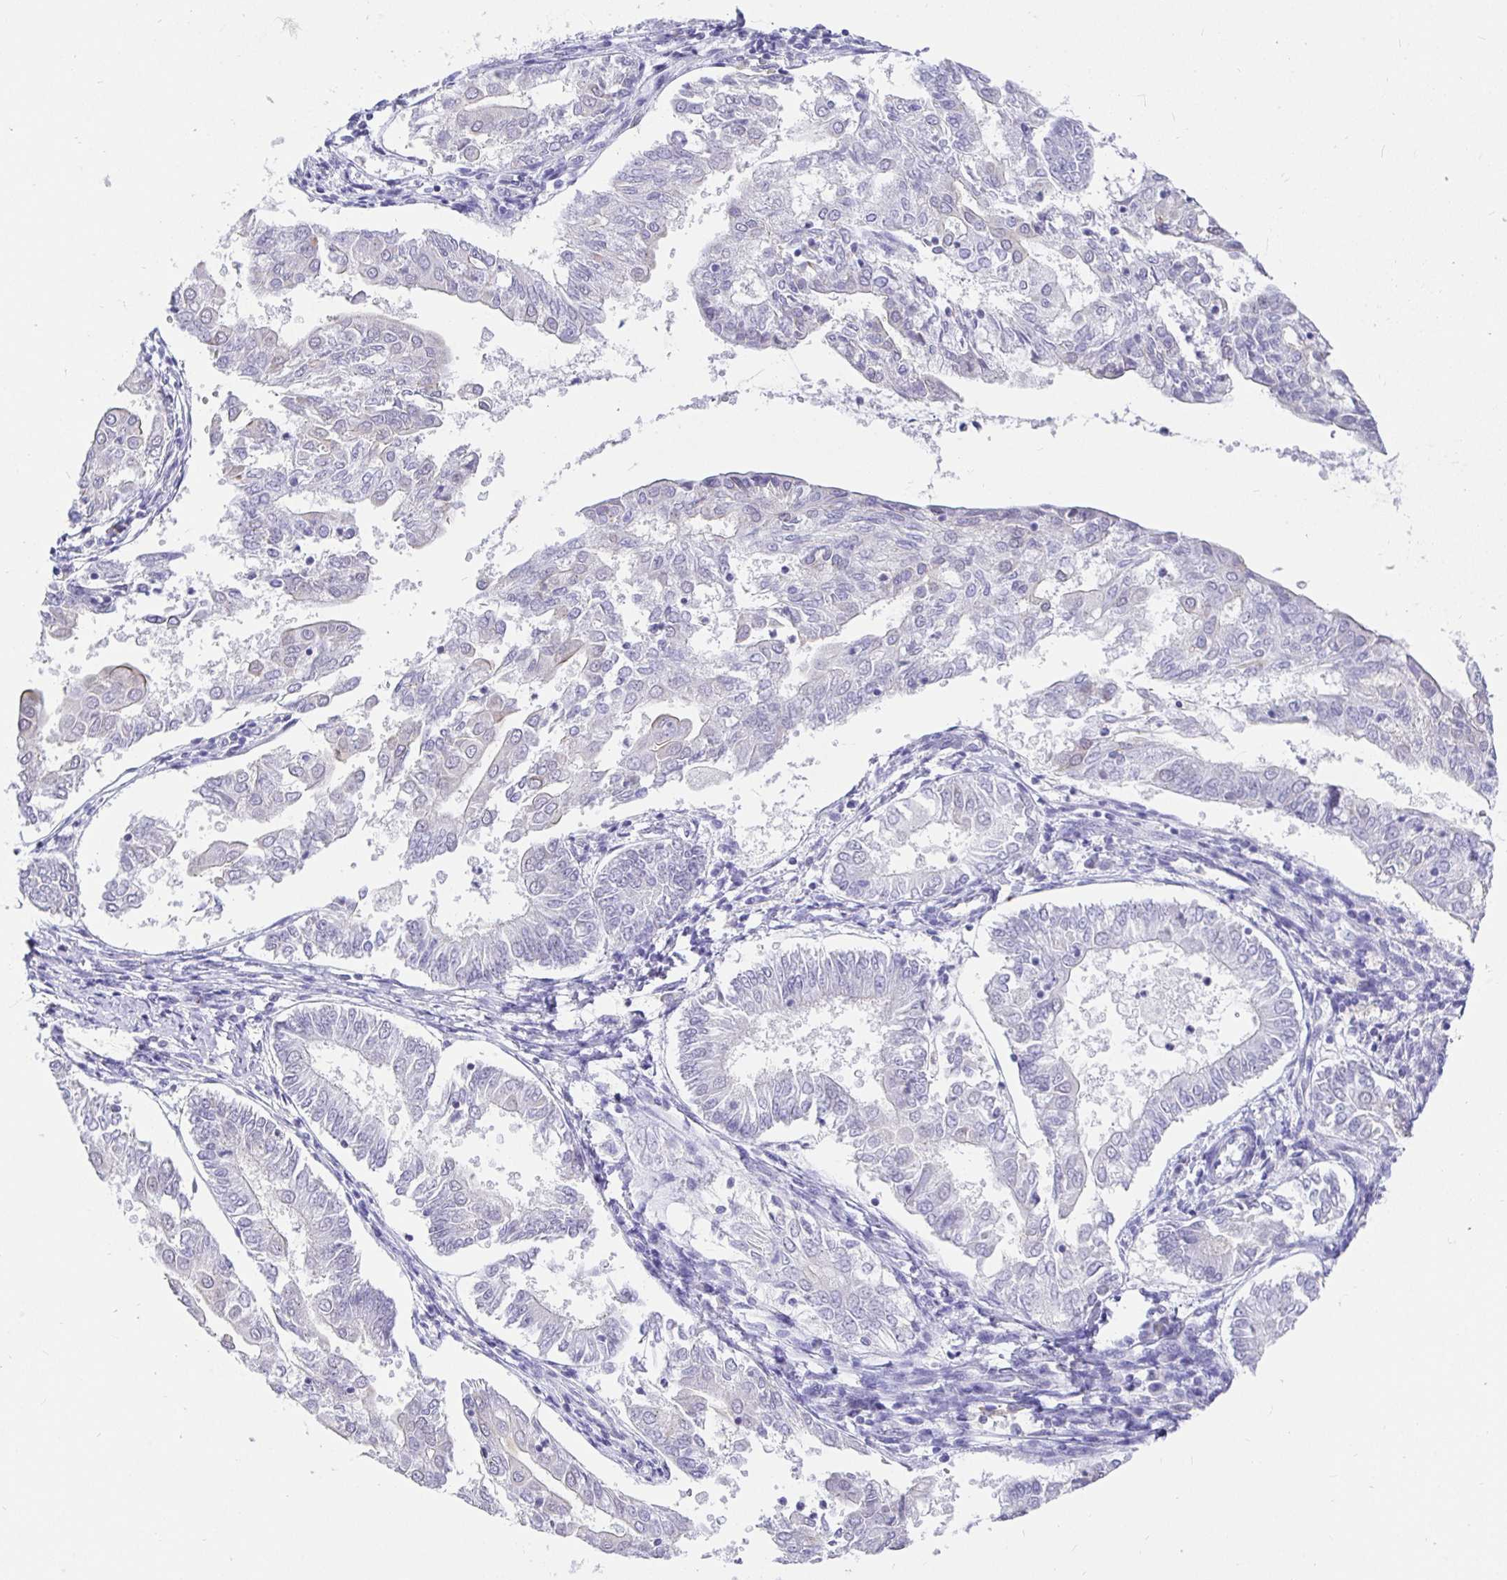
{"staining": {"intensity": "negative", "quantity": "none", "location": "none"}, "tissue": "endometrial cancer", "cell_type": "Tumor cells", "image_type": "cancer", "snomed": [{"axis": "morphology", "description": "Adenocarcinoma, NOS"}, {"axis": "topography", "description": "Endometrium"}], "caption": "Immunohistochemistry histopathology image of human endometrial cancer (adenocarcinoma) stained for a protein (brown), which displays no staining in tumor cells.", "gene": "EZHIP", "patient": {"sex": "female", "age": 68}}